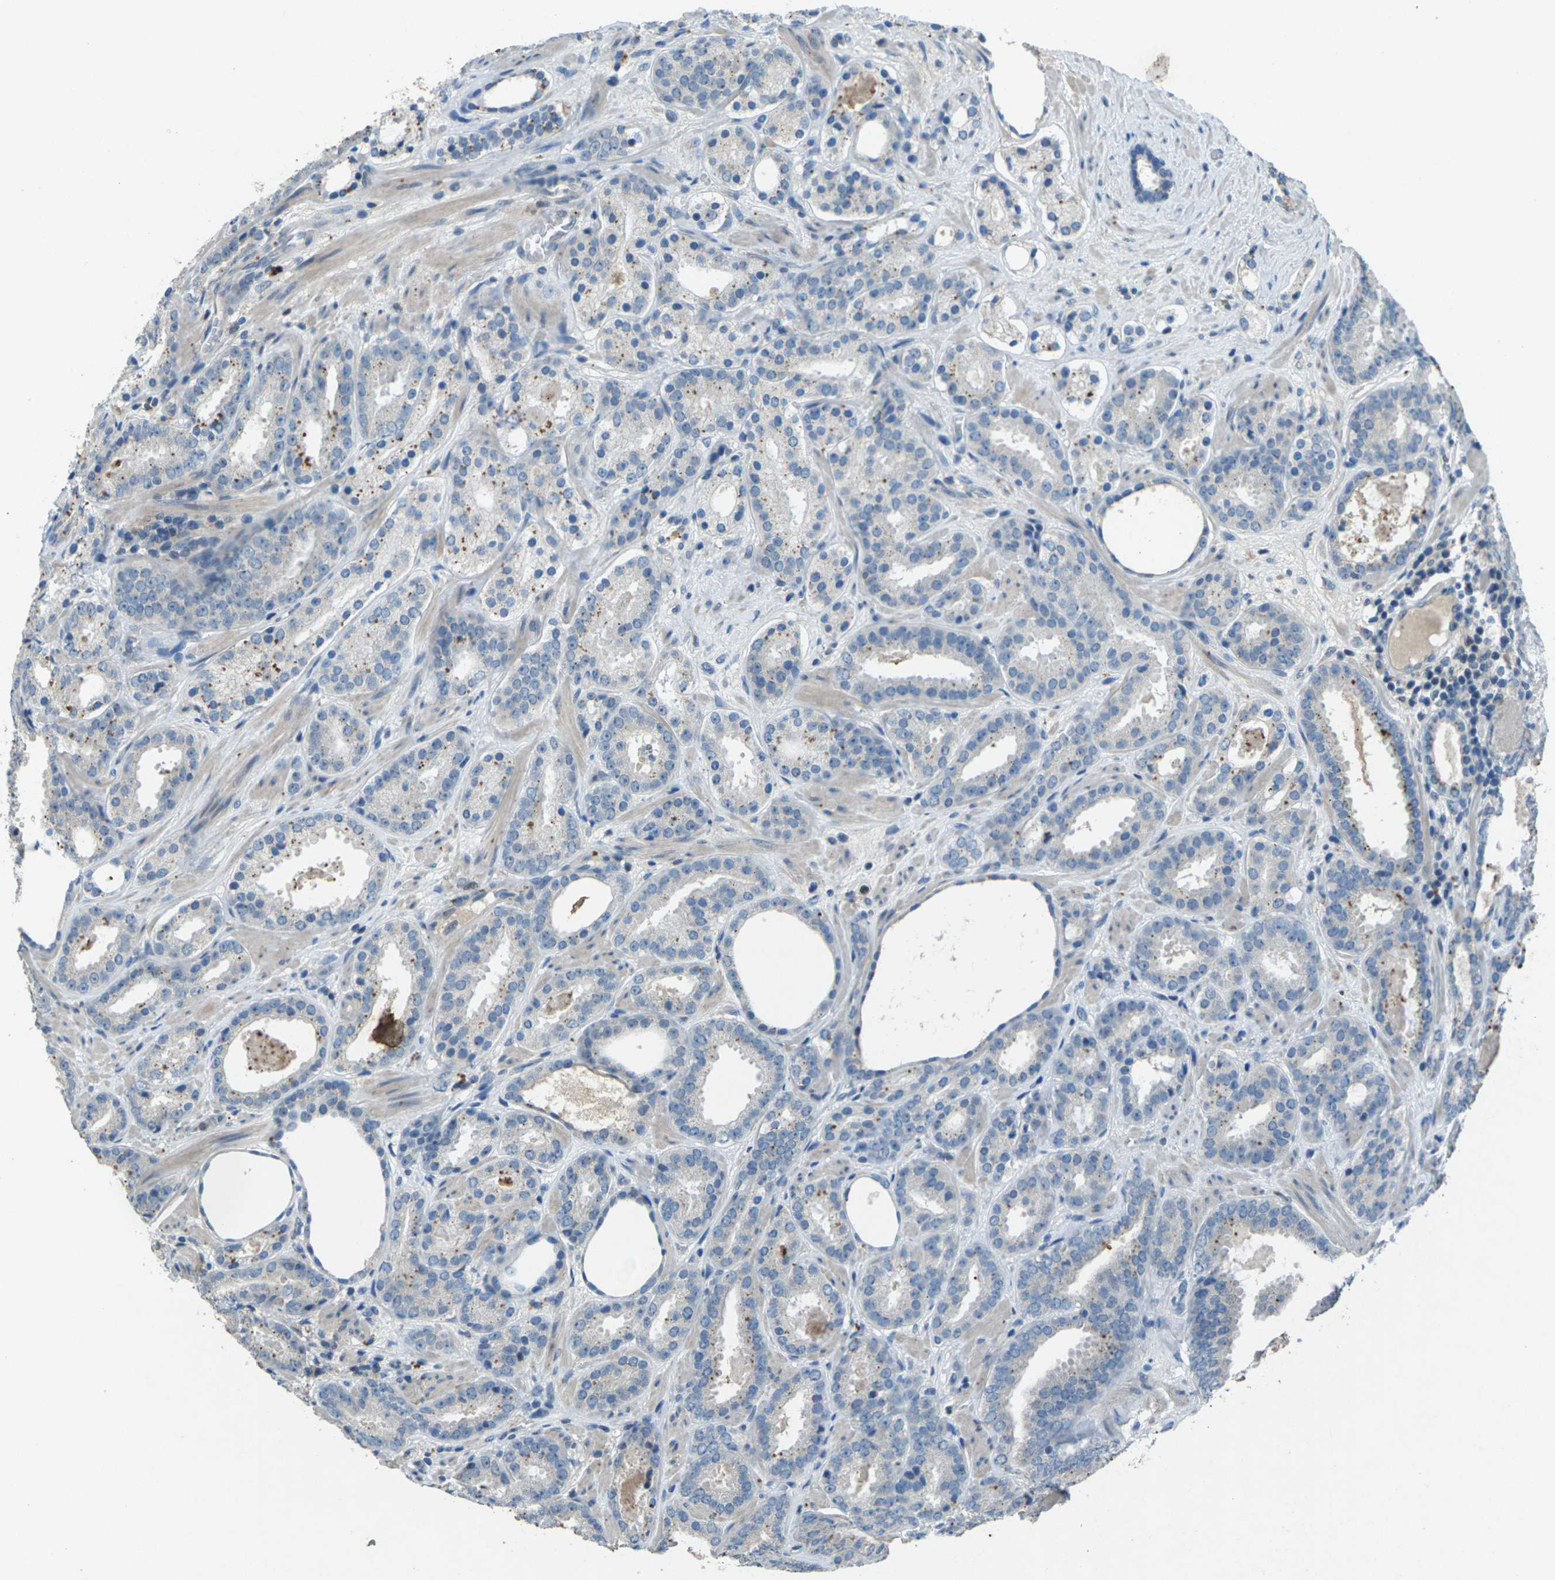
{"staining": {"intensity": "moderate", "quantity": "<25%", "location": "cytoplasmic/membranous"}, "tissue": "prostate cancer", "cell_type": "Tumor cells", "image_type": "cancer", "snomed": [{"axis": "morphology", "description": "Adenocarcinoma, Low grade"}, {"axis": "topography", "description": "Prostate"}], "caption": "Prostate cancer was stained to show a protein in brown. There is low levels of moderate cytoplasmic/membranous positivity in about <25% of tumor cells. Using DAB (3,3'-diaminobenzidine) (brown) and hematoxylin (blue) stains, captured at high magnification using brightfield microscopy.", "gene": "SIGLEC14", "patient": {"sex": "male", "age": 69}}